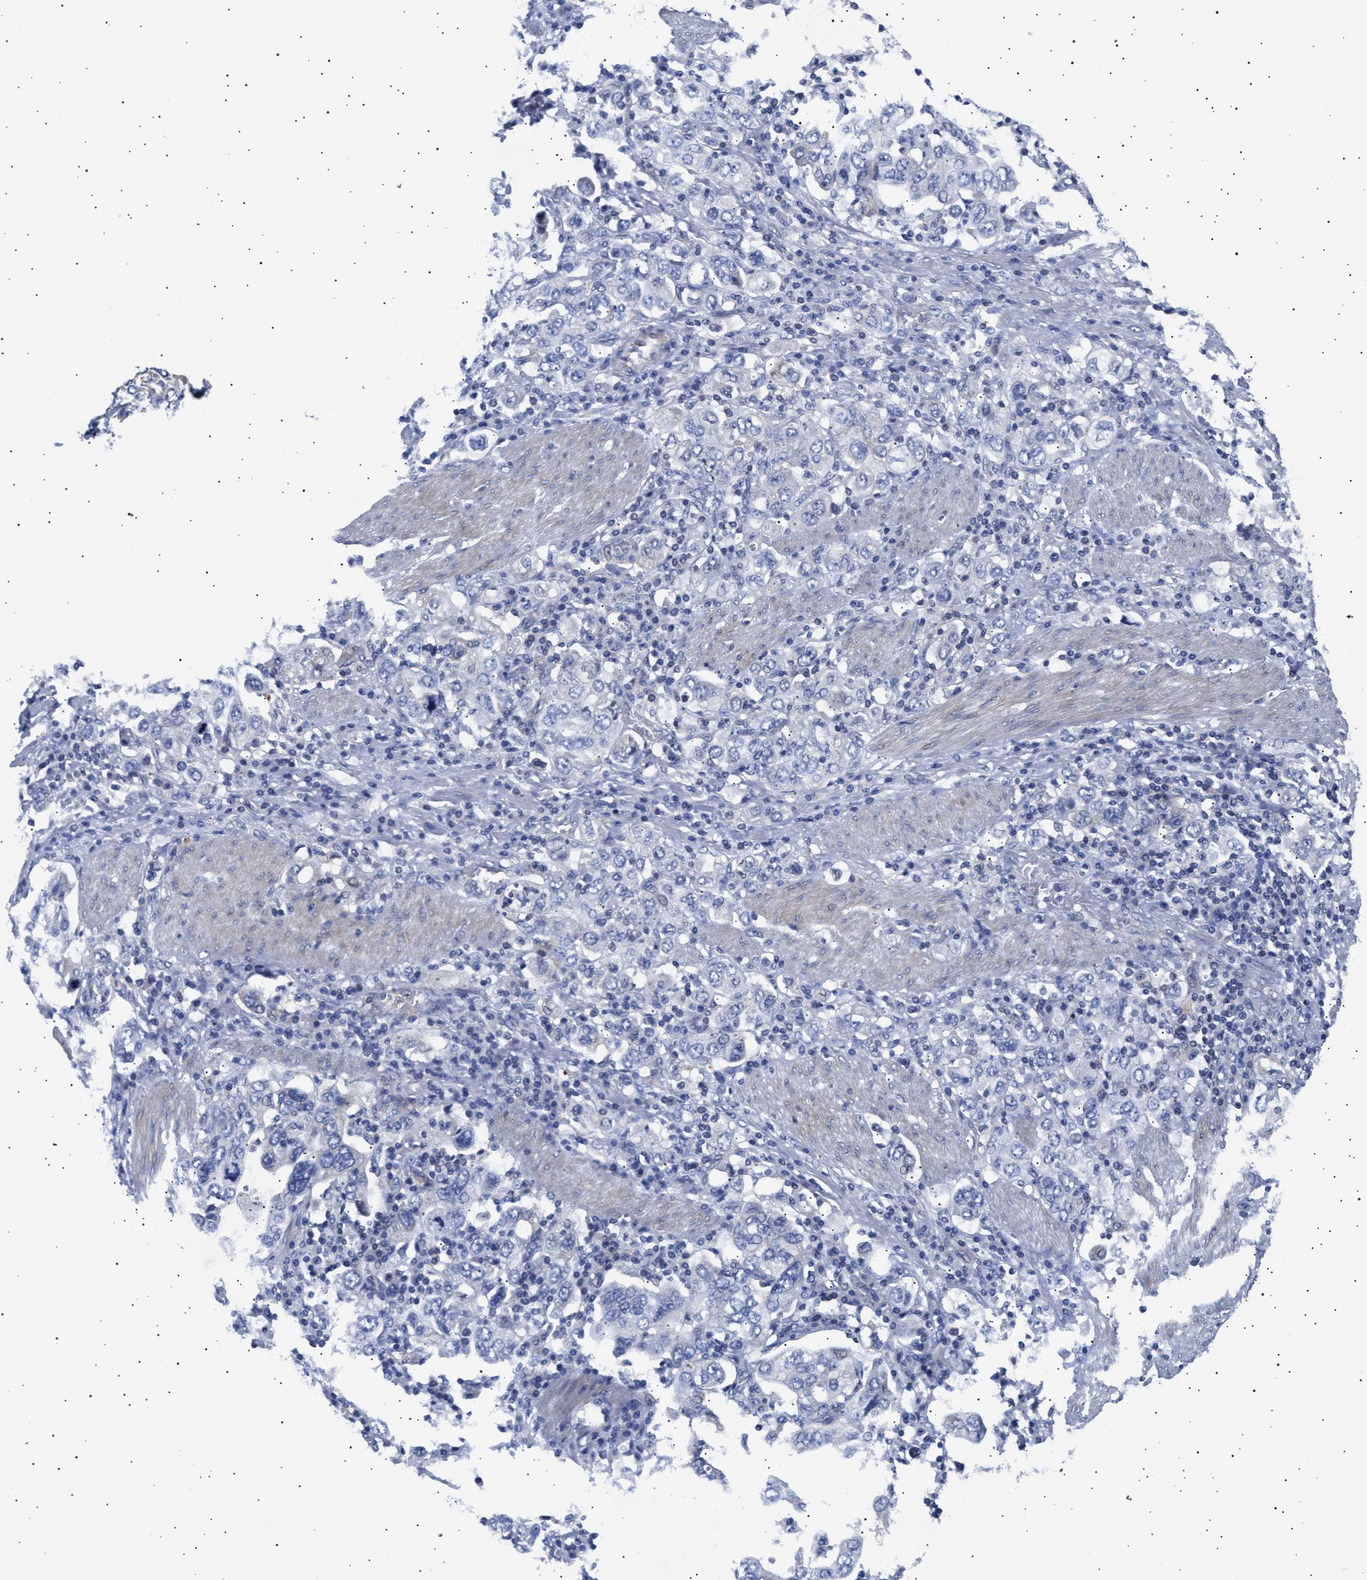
{"staining": {"intensity": "negative", "quantity": "none", "location": "none"}, "tissue": "stomach cancer", "cell_type": "Tumor cells", "image_type": "cancer", "snomed": [{"axis": "morphology", "description": "Adenocarcinoma, NOS"}, {"axis": "topography", "description": "Stomach, upper"}], "caption": "Tumor cells are negative for protein expression in human stomach adenocarcinoma. (Brightfield microscopy of DAB immunohistochemistry (IHC) at high magnification).", "gene": "HEMGN", "patient": {"sex": "male", "age": 62}}